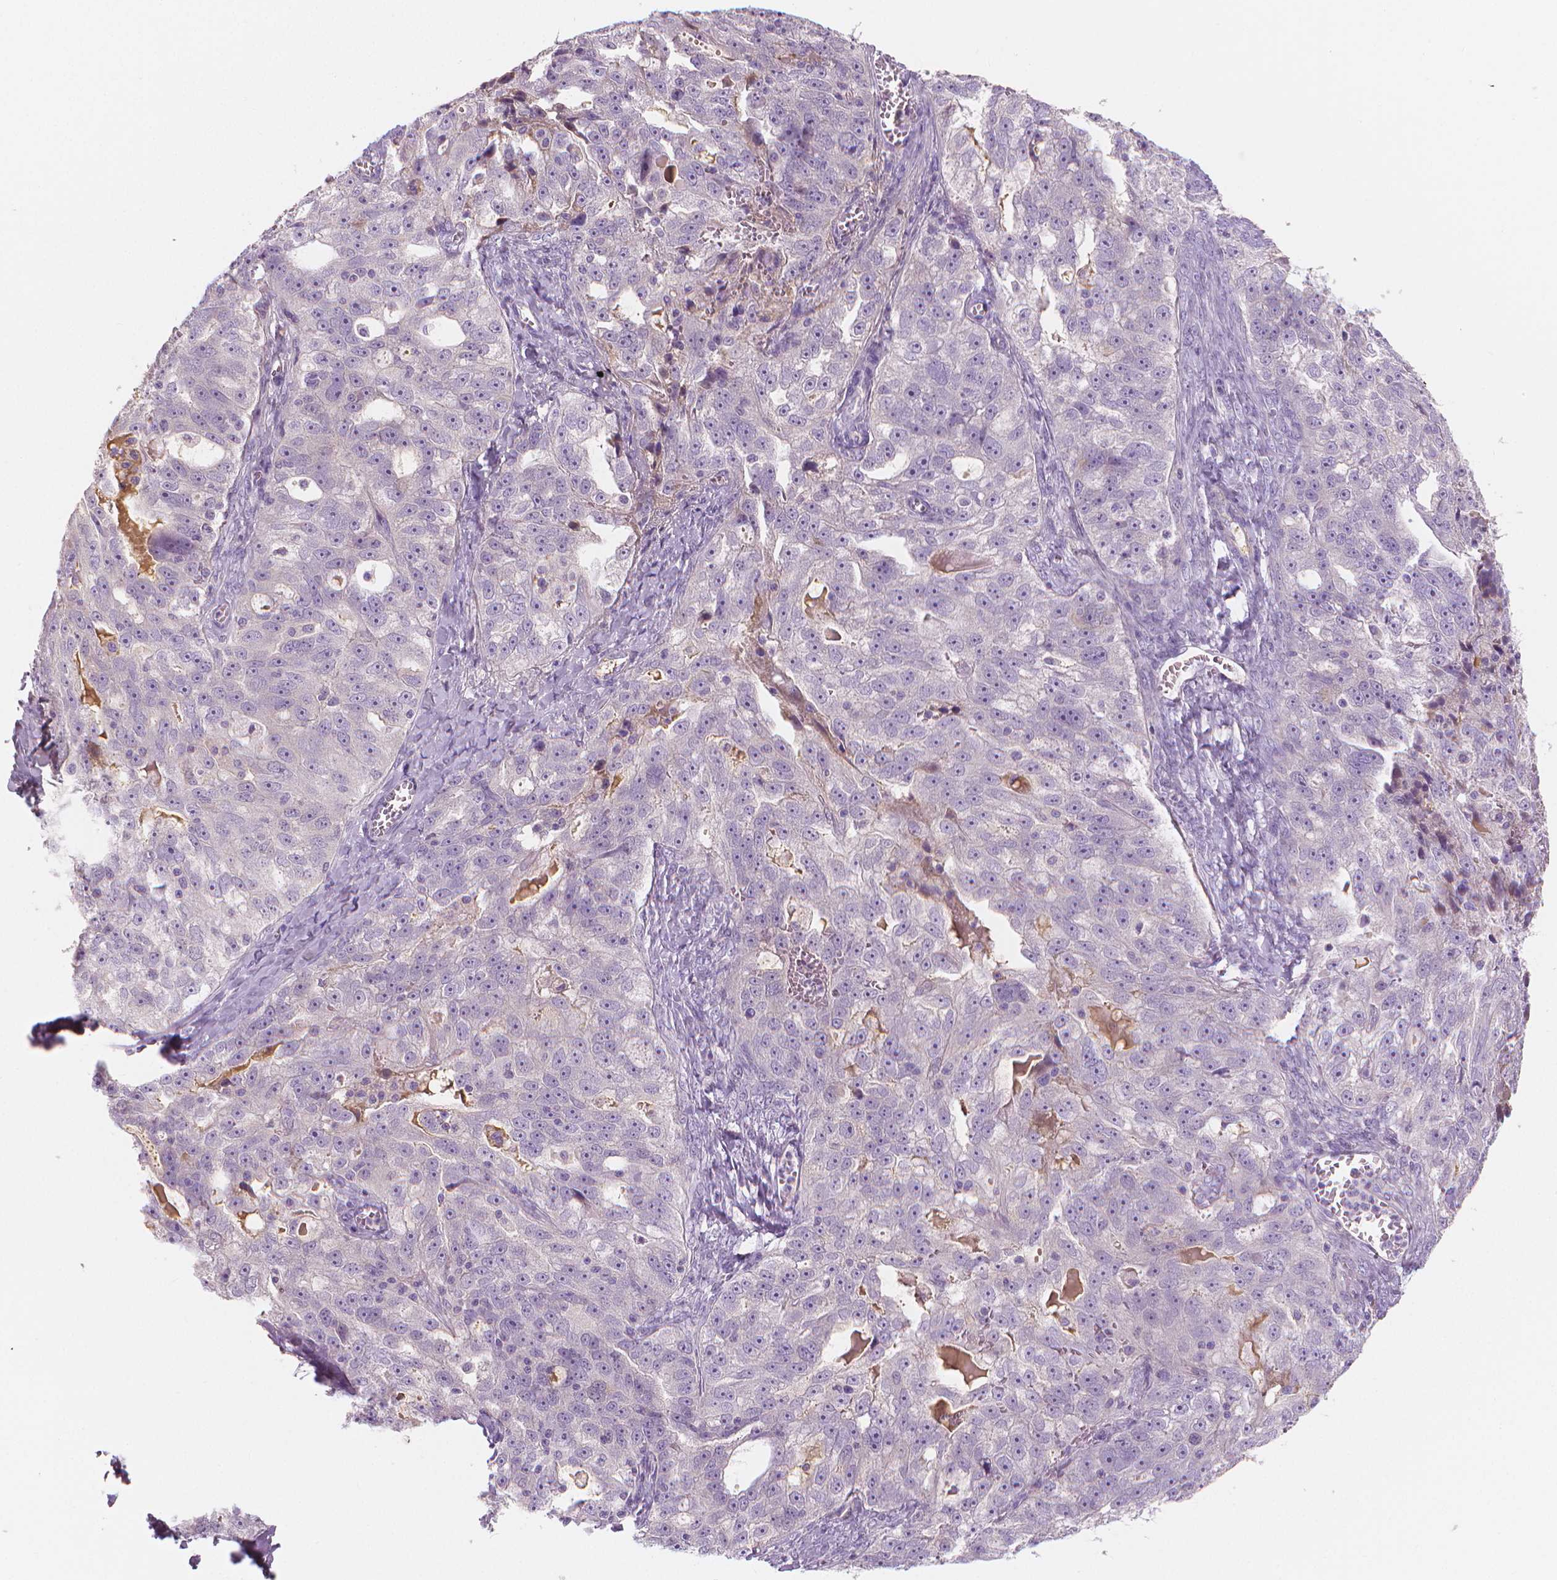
{"staining": {"intensity": "negative", "quantity": "none", "location": "none"}, "tissue": "ovarian cancer", "cell_type": "Tumor cells", "image_type": "cancer", "snomed": [{"axis": "morphology", "description": "Cystadenocarcinoma, serous, NOS"}, {"axis": "topography", "description": "Ovary"}], "caption": "Tumor cells show no significant staining in ovarian cancer.", "gene": "APOA4", "patient": {"sex": "female", "age": 51}}